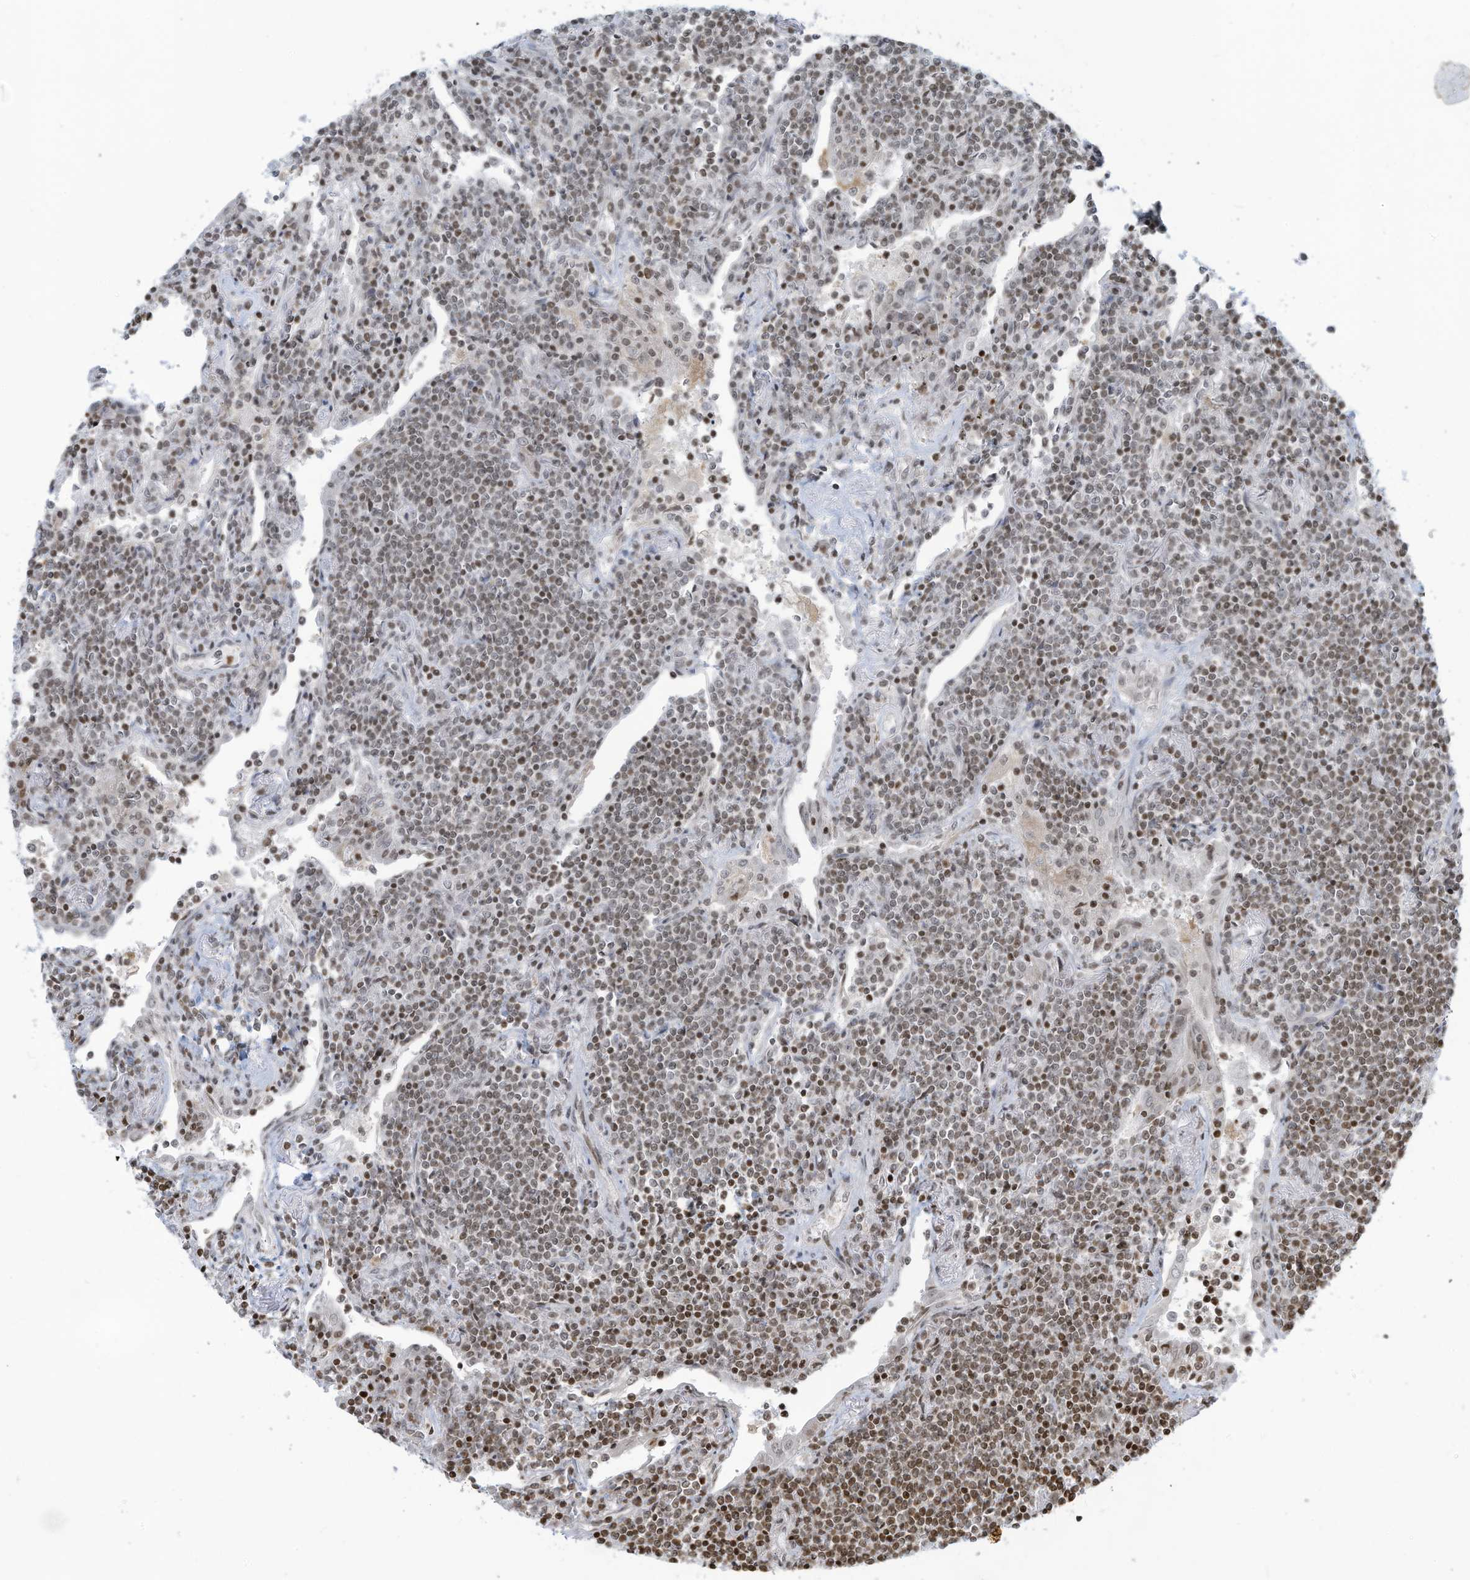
{"staining": {"intensity": "moderate", "quantity": "25%-75%", "location": "nuclear"}, "tissue": "lymphoma", "cell_type": "Tumor cells", "image_type": "cancer", "snomed": [{"axis": "morphology", "description": "Malignant lymphoma, non-Hodgkin's type, Low grade"}, {"axis": "topography", "description": "Lung"}], "caption": "This is a photomicrograph of IHC staining of lymphoma, which shows moderate positivity in the nuclear of tumor cells.", "gene": "ADI1", "patient": {"sex": "female", "age": 71}}